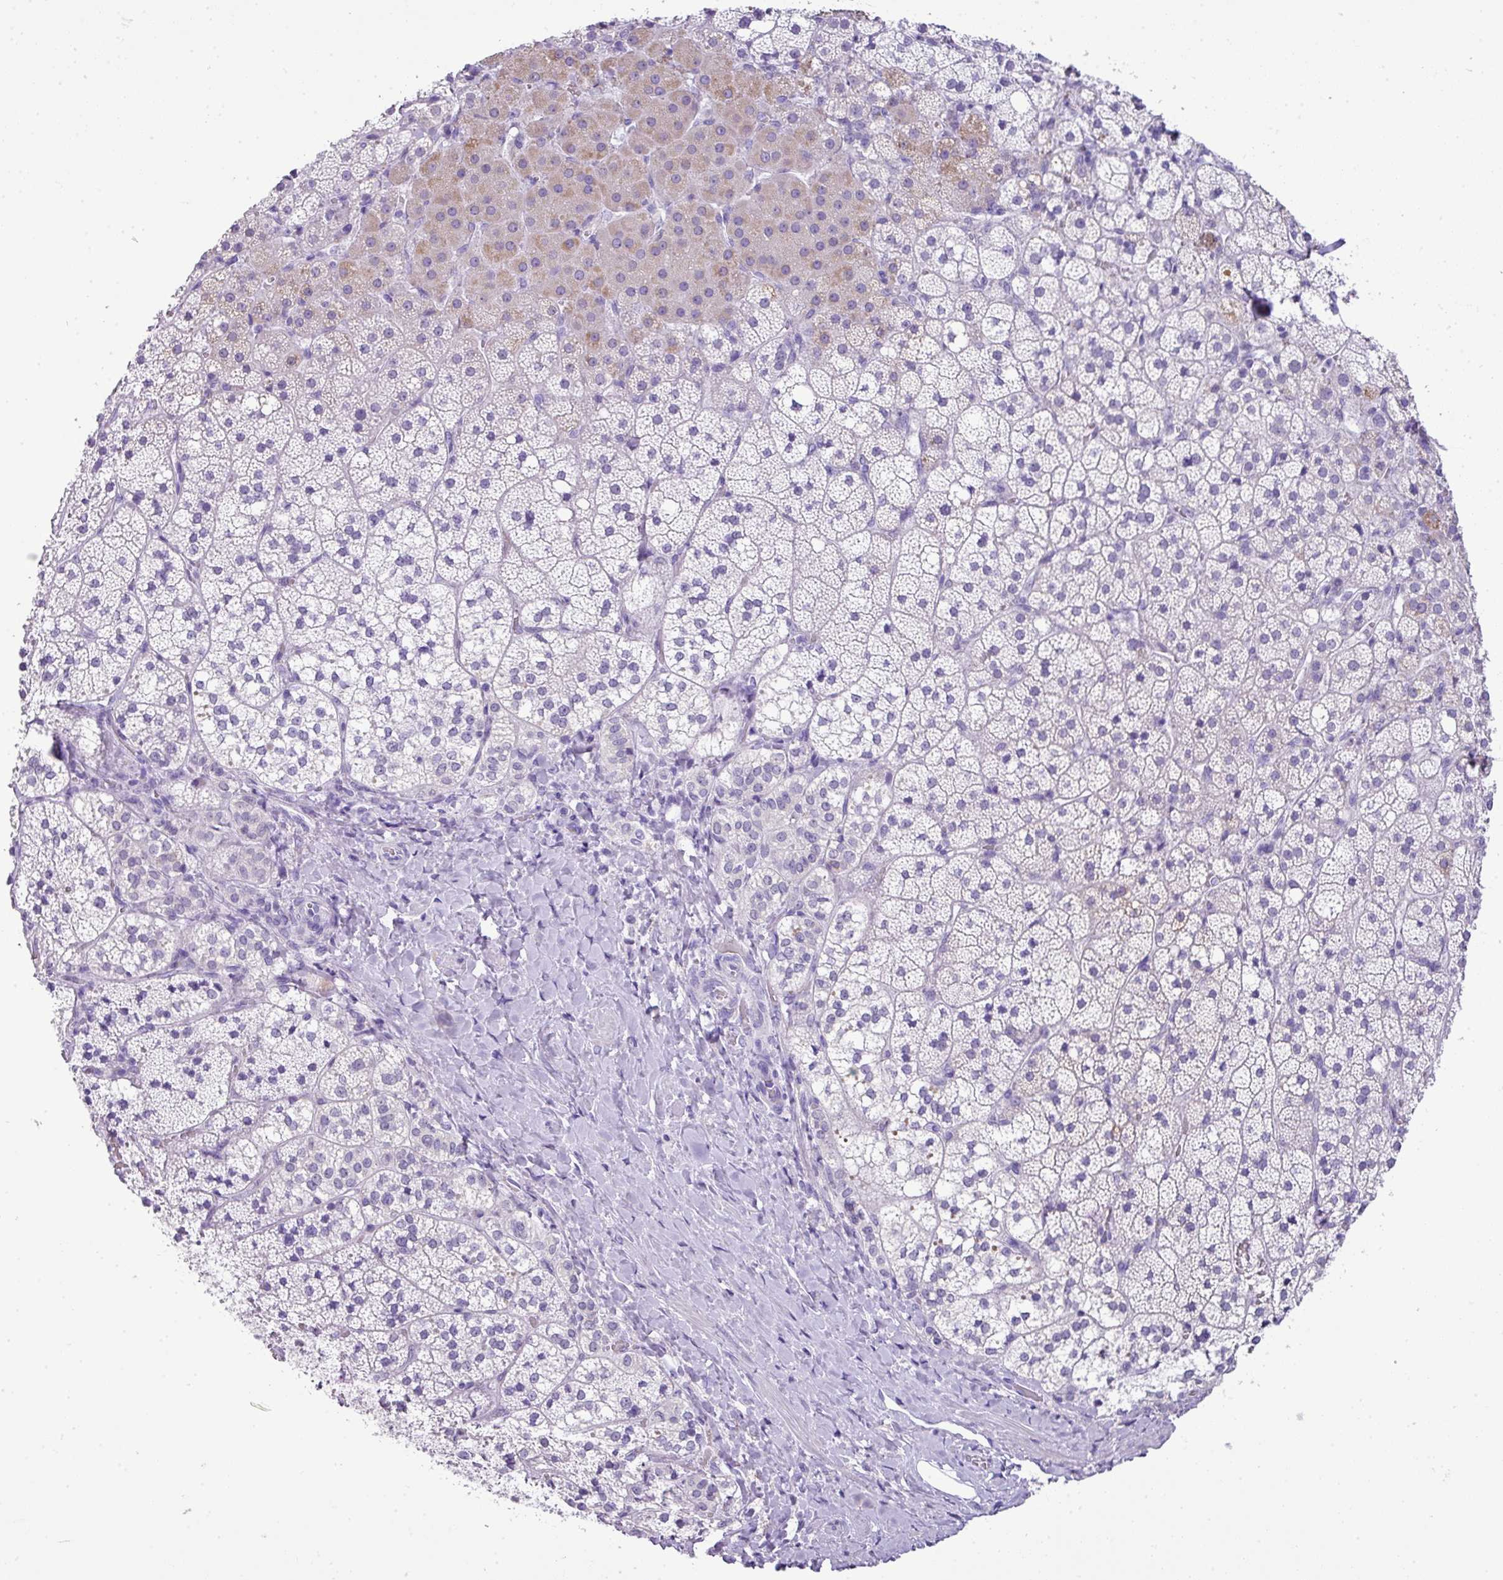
{"staining": {"intensity": "negative", "quantity": "none", "location": "none"}, "tissue": "adrenal gland", "cell_type": "Glandular cells", "image_type": "normal", "snomed": [{"axis": "morphology", "description": "Normal tissue, NOS"}, {"axis": "topography", "description": "Adrenal gland"}], "caption": "Histopathology image shows no protein expression in glandular cells of normal adrenal gland.", "gene": "BCL11A", "patient": {"sex": "male", "age": 53}}